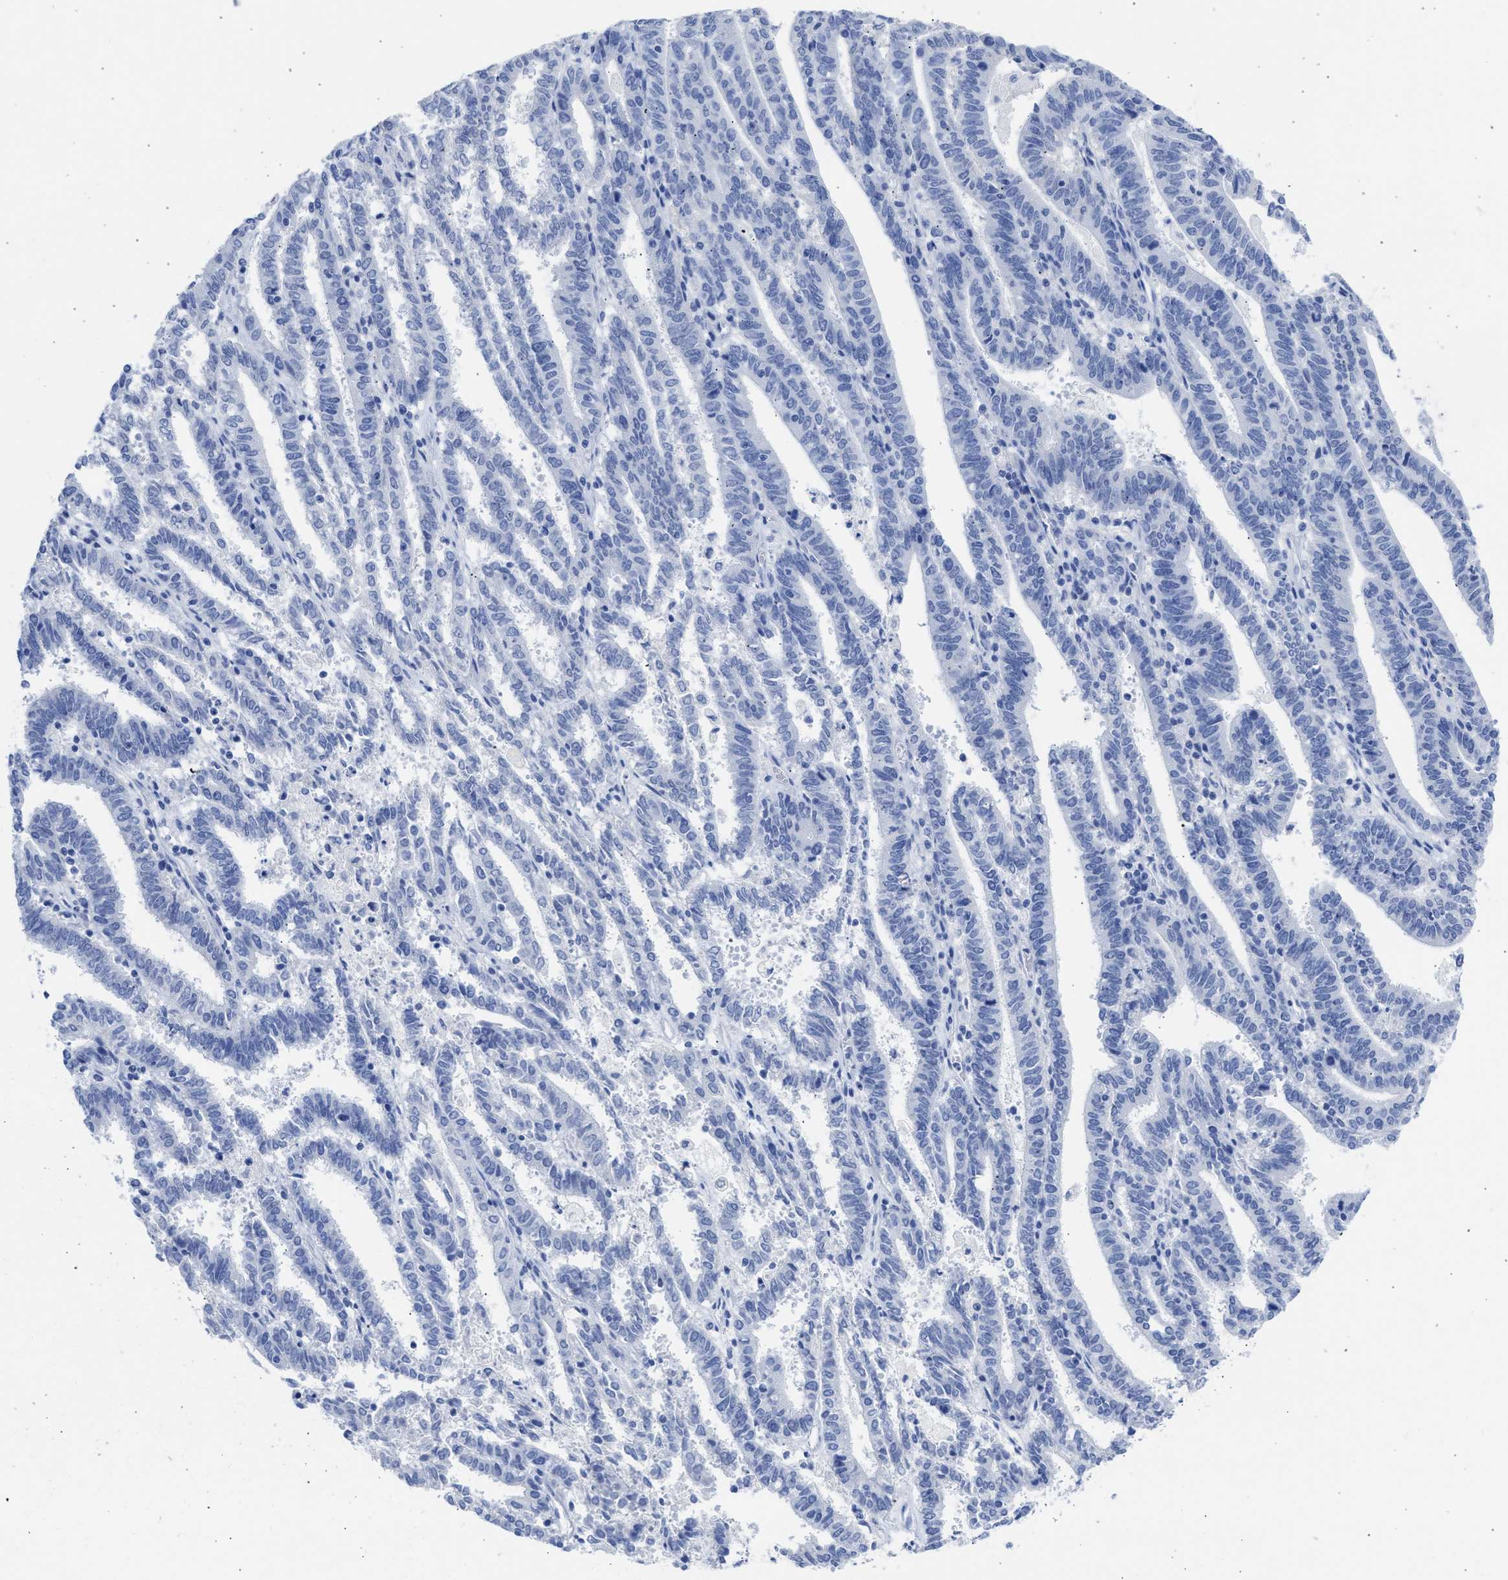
{"staining": {"intensity": "negative", "quantity": "none", "location": "none"}, "tissue": "endometrial cancer", "cell_type": "Tumor cells", "image_type": "cancer", "snomed": [{"axis": "morphology", "description": "Adenocarcinoma, NOS"}, {"axis": "topography", "description": "Uterus"}], "caption": "Immunohistochemistry (IHC) image of endometrial cancer stained for a protein (brown), which reveals no positivity in tumor cells.", "gene": "NCAM1", "patient": {"sex": "female", "age": 83}}